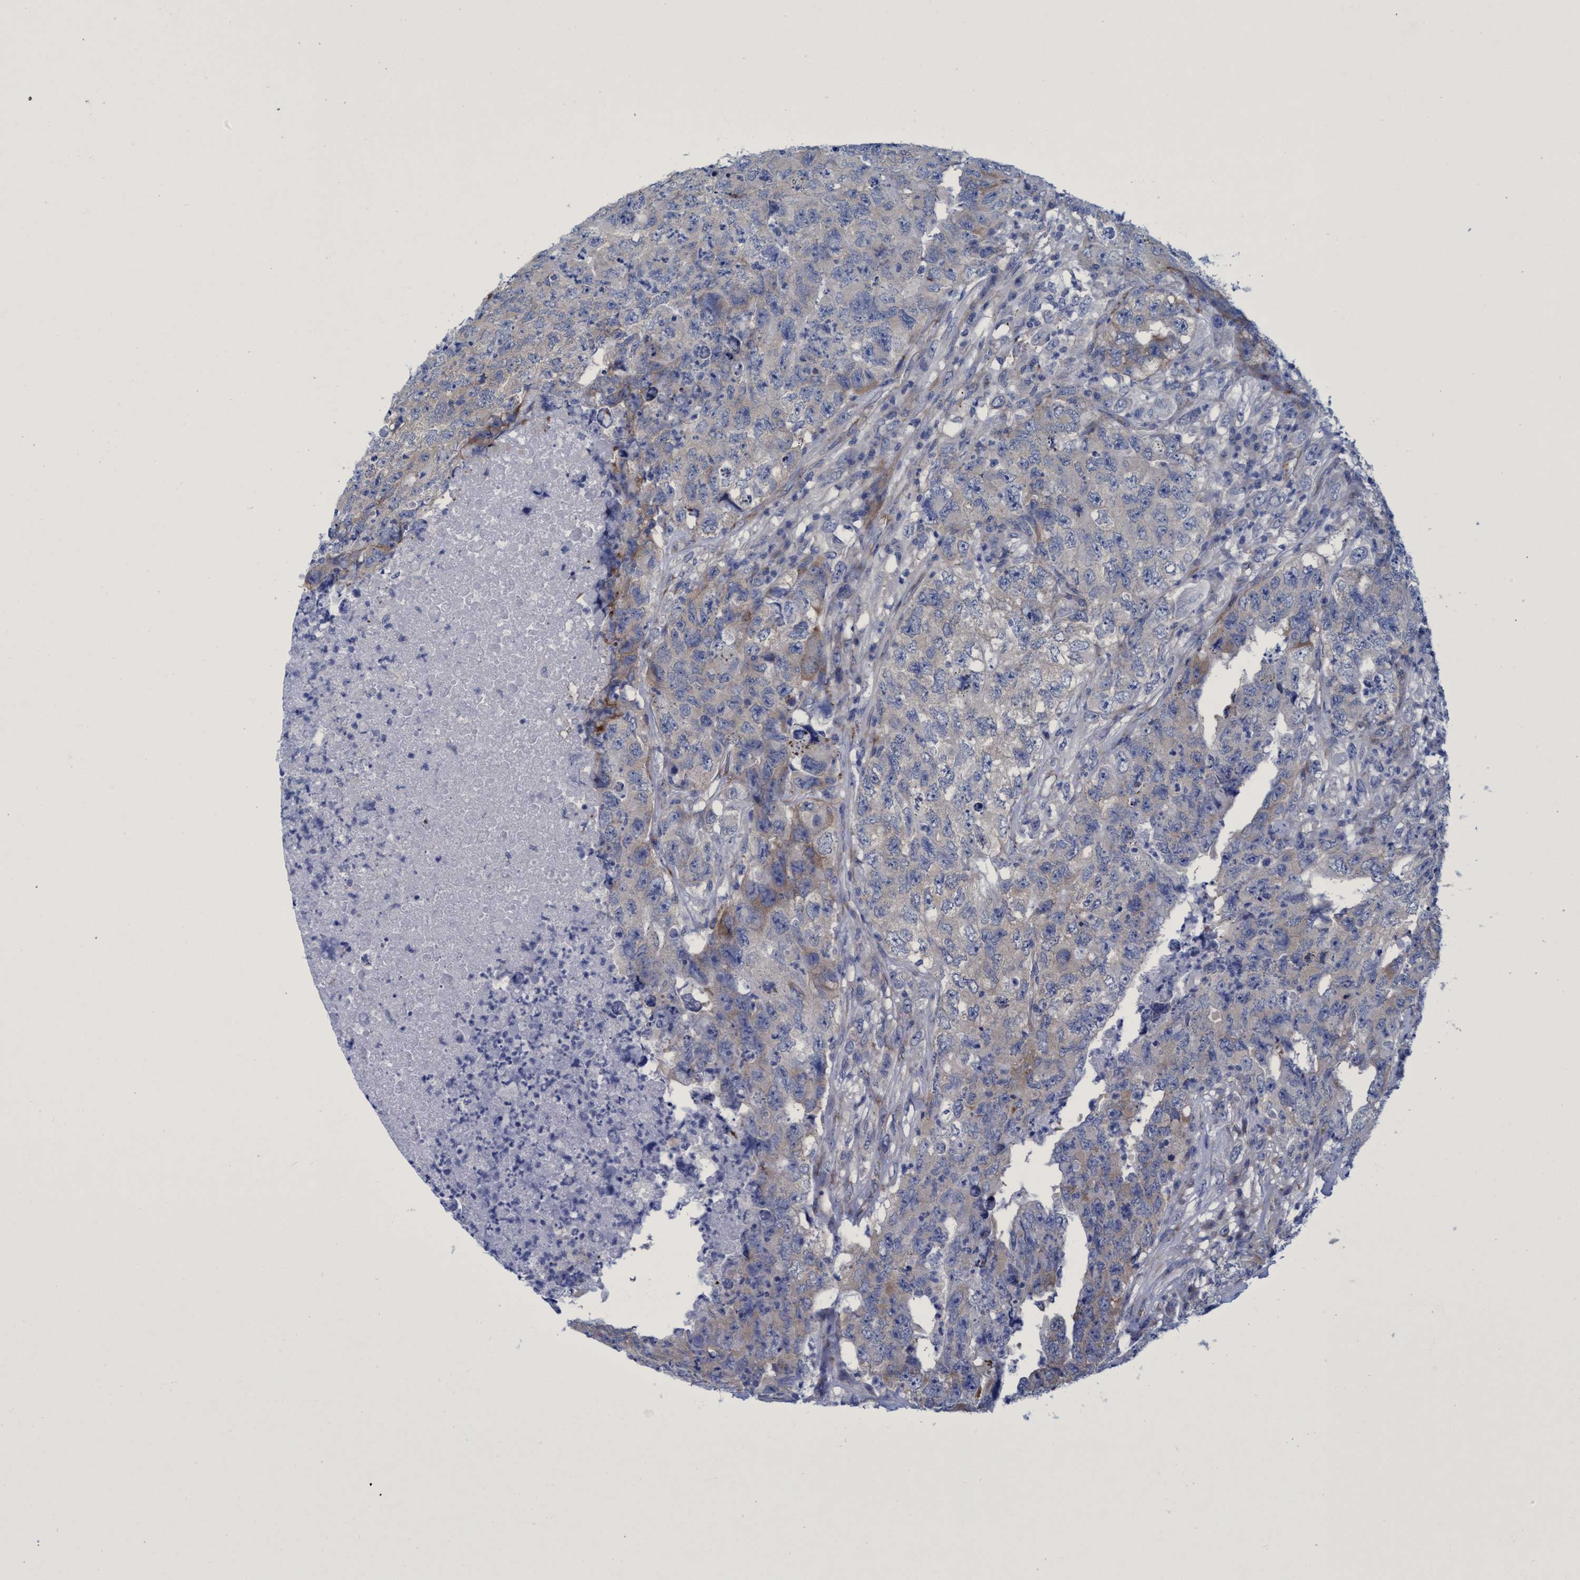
{"staining": {"intensity": "weak", "quantity": "25%-75%", "location": "cytoplasmic/membranous"}, "tissue": "testis cancer", "cell_type": "Tumor cells", "image_type": "cancer", "snomed": [{"axis": "morphology", "description": "Carcinoma, Embryonal, NOS"}, {"axis": "topography", "description": "Testis"}], "caption": "Immunohistochemistry image of testis cancer (embryonal carcinoma) stained for a protein (brown), which displays low levels of weak cytoplasmic/membranous positivity in approximately 25%-75% of tumor cells.", "gene": "R3HCC1", "patient": {"sex": "male", "age": 32}}